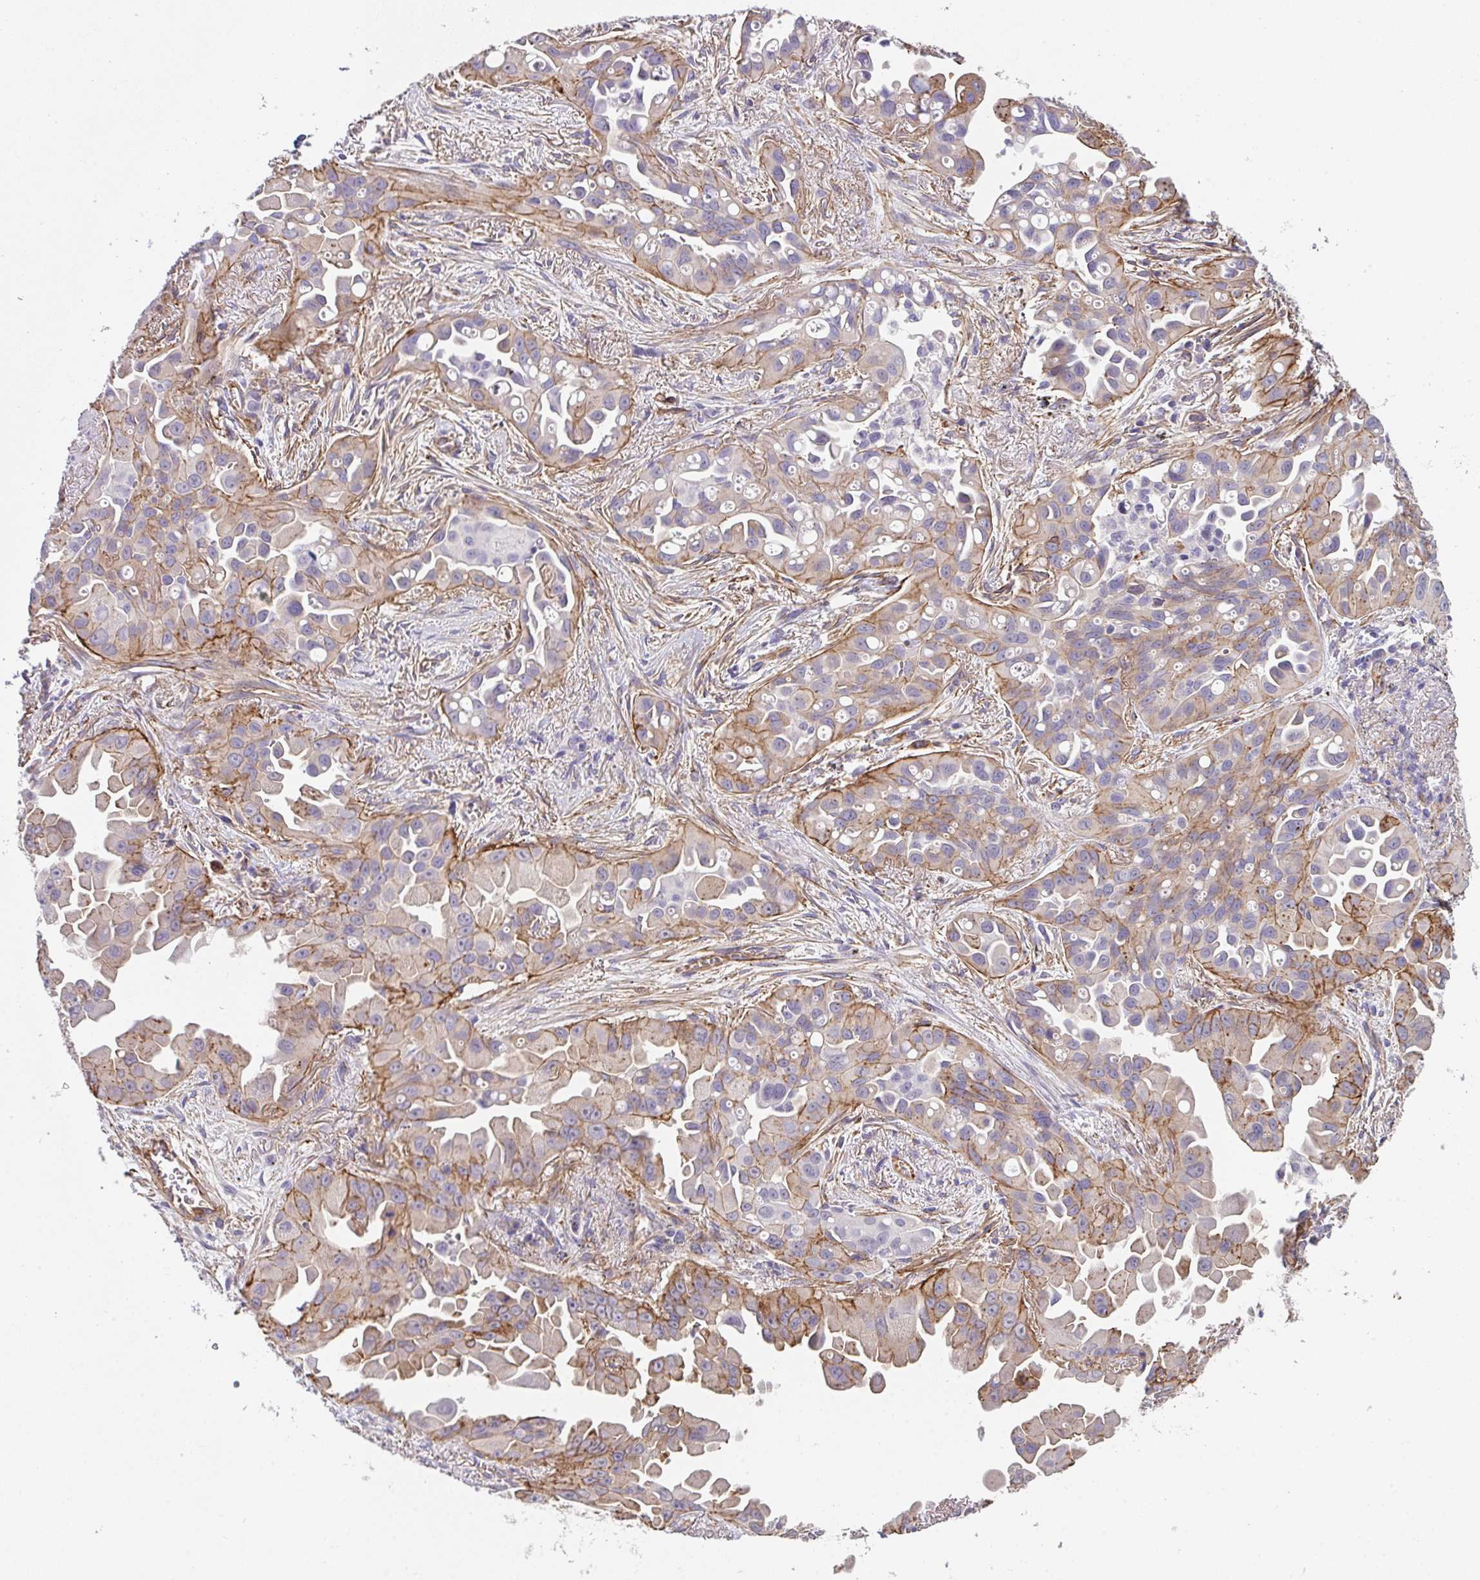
{"staining": {"intensity": "moderate", "quantity": "<25%", "location": "cytoplasmic/membranous"}, "tissue": "lung cancer", "cell_type": "Tumor cells", "image_type": "cancer", "snomed": [{"axis": "morphology", "description": "Adenocarcinoma, NOS"}, {"axis": "topography", "description": "Lung"}], "caption": "The histopathology image shows staining of adenocarcinoma (lung), revealing moderate cytoplasmic/membranous protein expression (brown color) within tumor cells. The staining is performed using DAB (3,3'-diaminobenzidine) brown chromogen to label protein expression. The nuclei are counter-stained blue using hematoxylin.", "gene": "DBN1", "patient": {"sex": "male", "age": 68}}